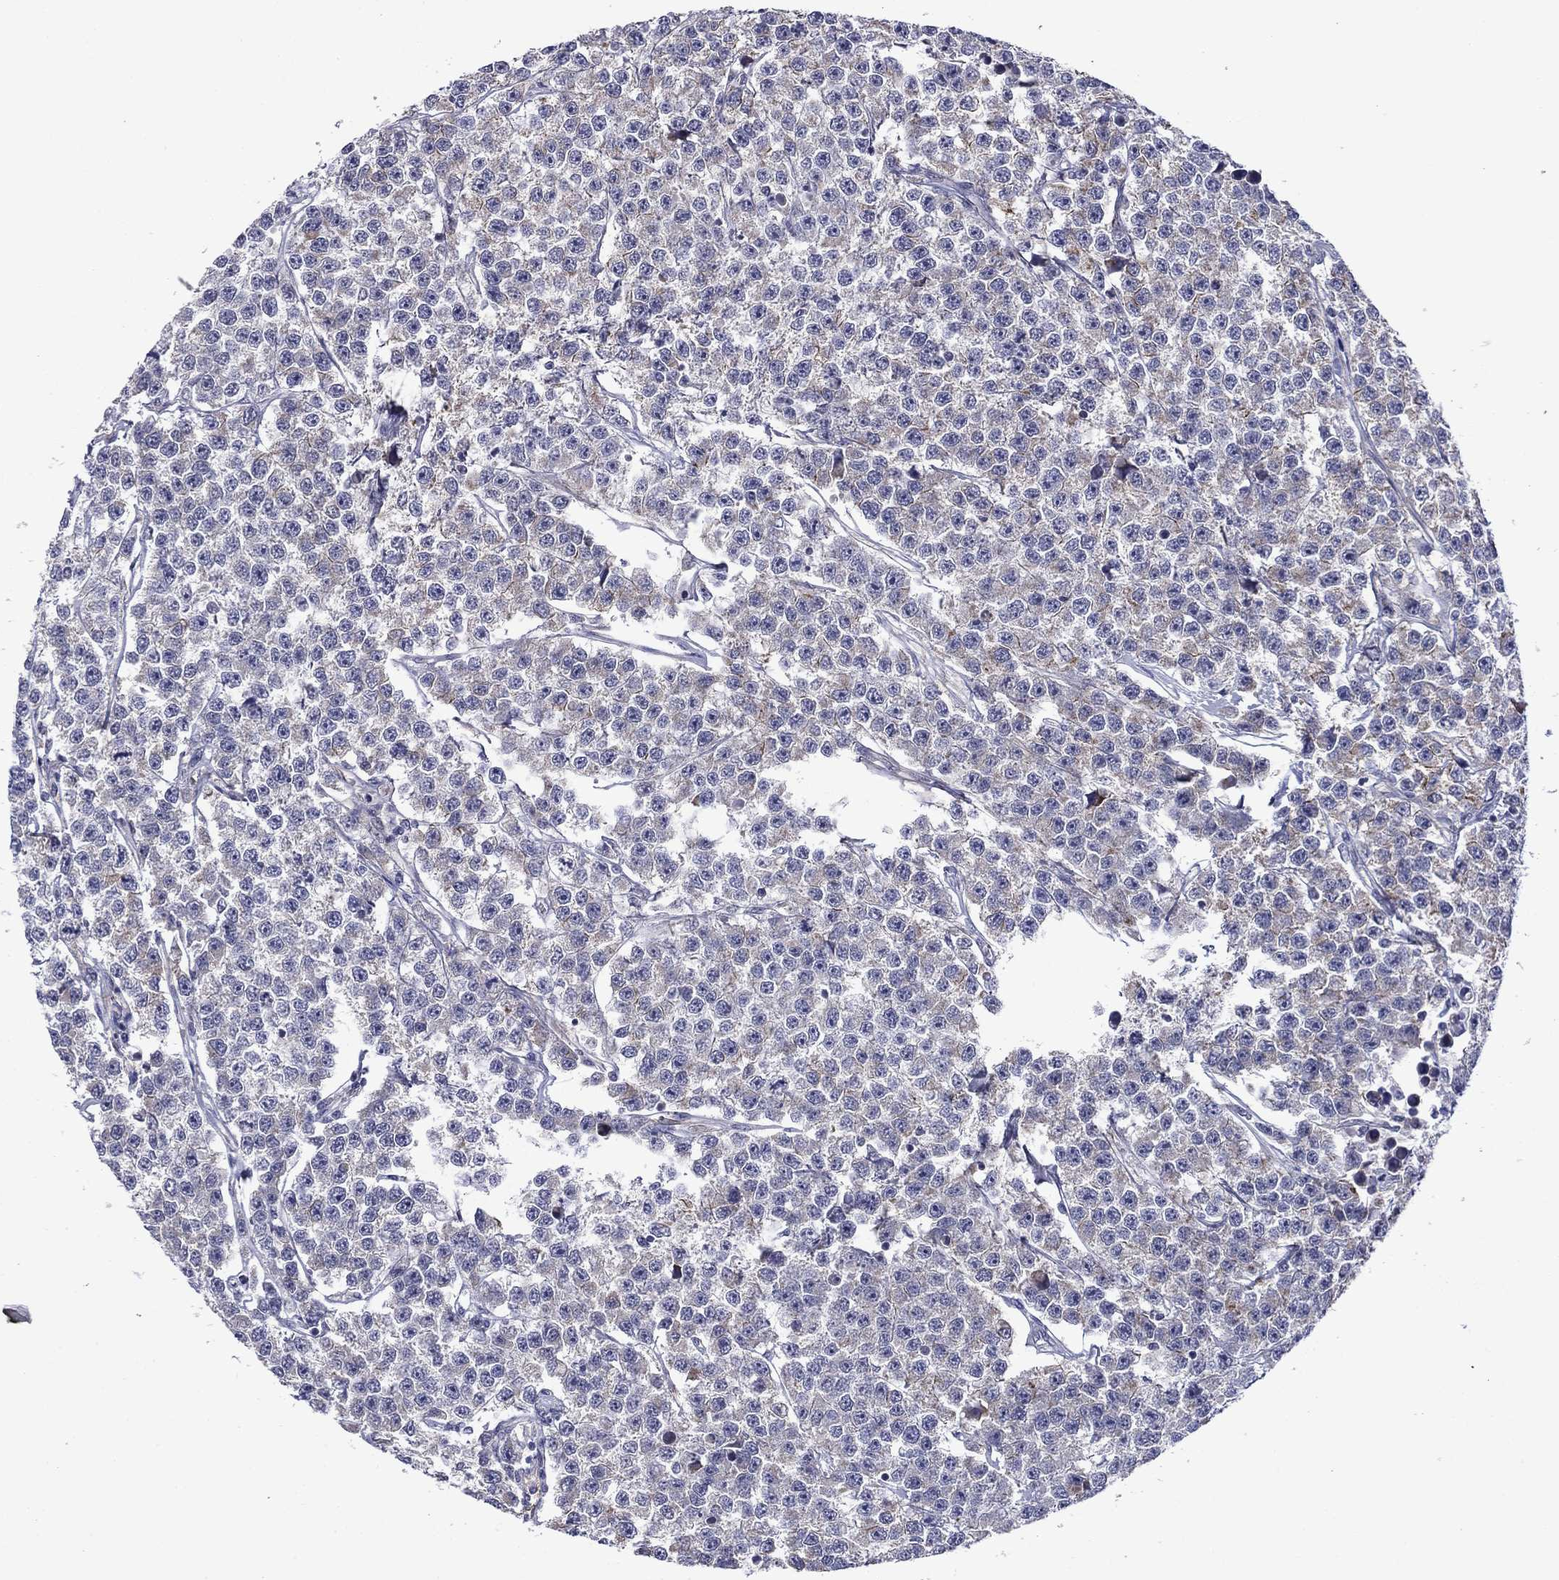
{"staining": {"intensity": "moderate", "quantity": "<25%", "location": "cytoplasmic/membranous"}, "tissue": "testis cancer", "cell_type": "Tumor cells", "image_type": "cancer", "snomed": [{"axis": "morphology", "description": "Seminoma, NOS"}, {"axis": "topography", "description": "Testis"}], "caption": "Immunohistochemical staining of human testis seminoma demonstrates low levels of moderate cytoplasmic/membranous staining in about <25% of tumor cells. (DAB IHC with brightfield microscopy, high magnification).", "gene": "LMO7", "patient": {"sex": "male", "age": 59}}